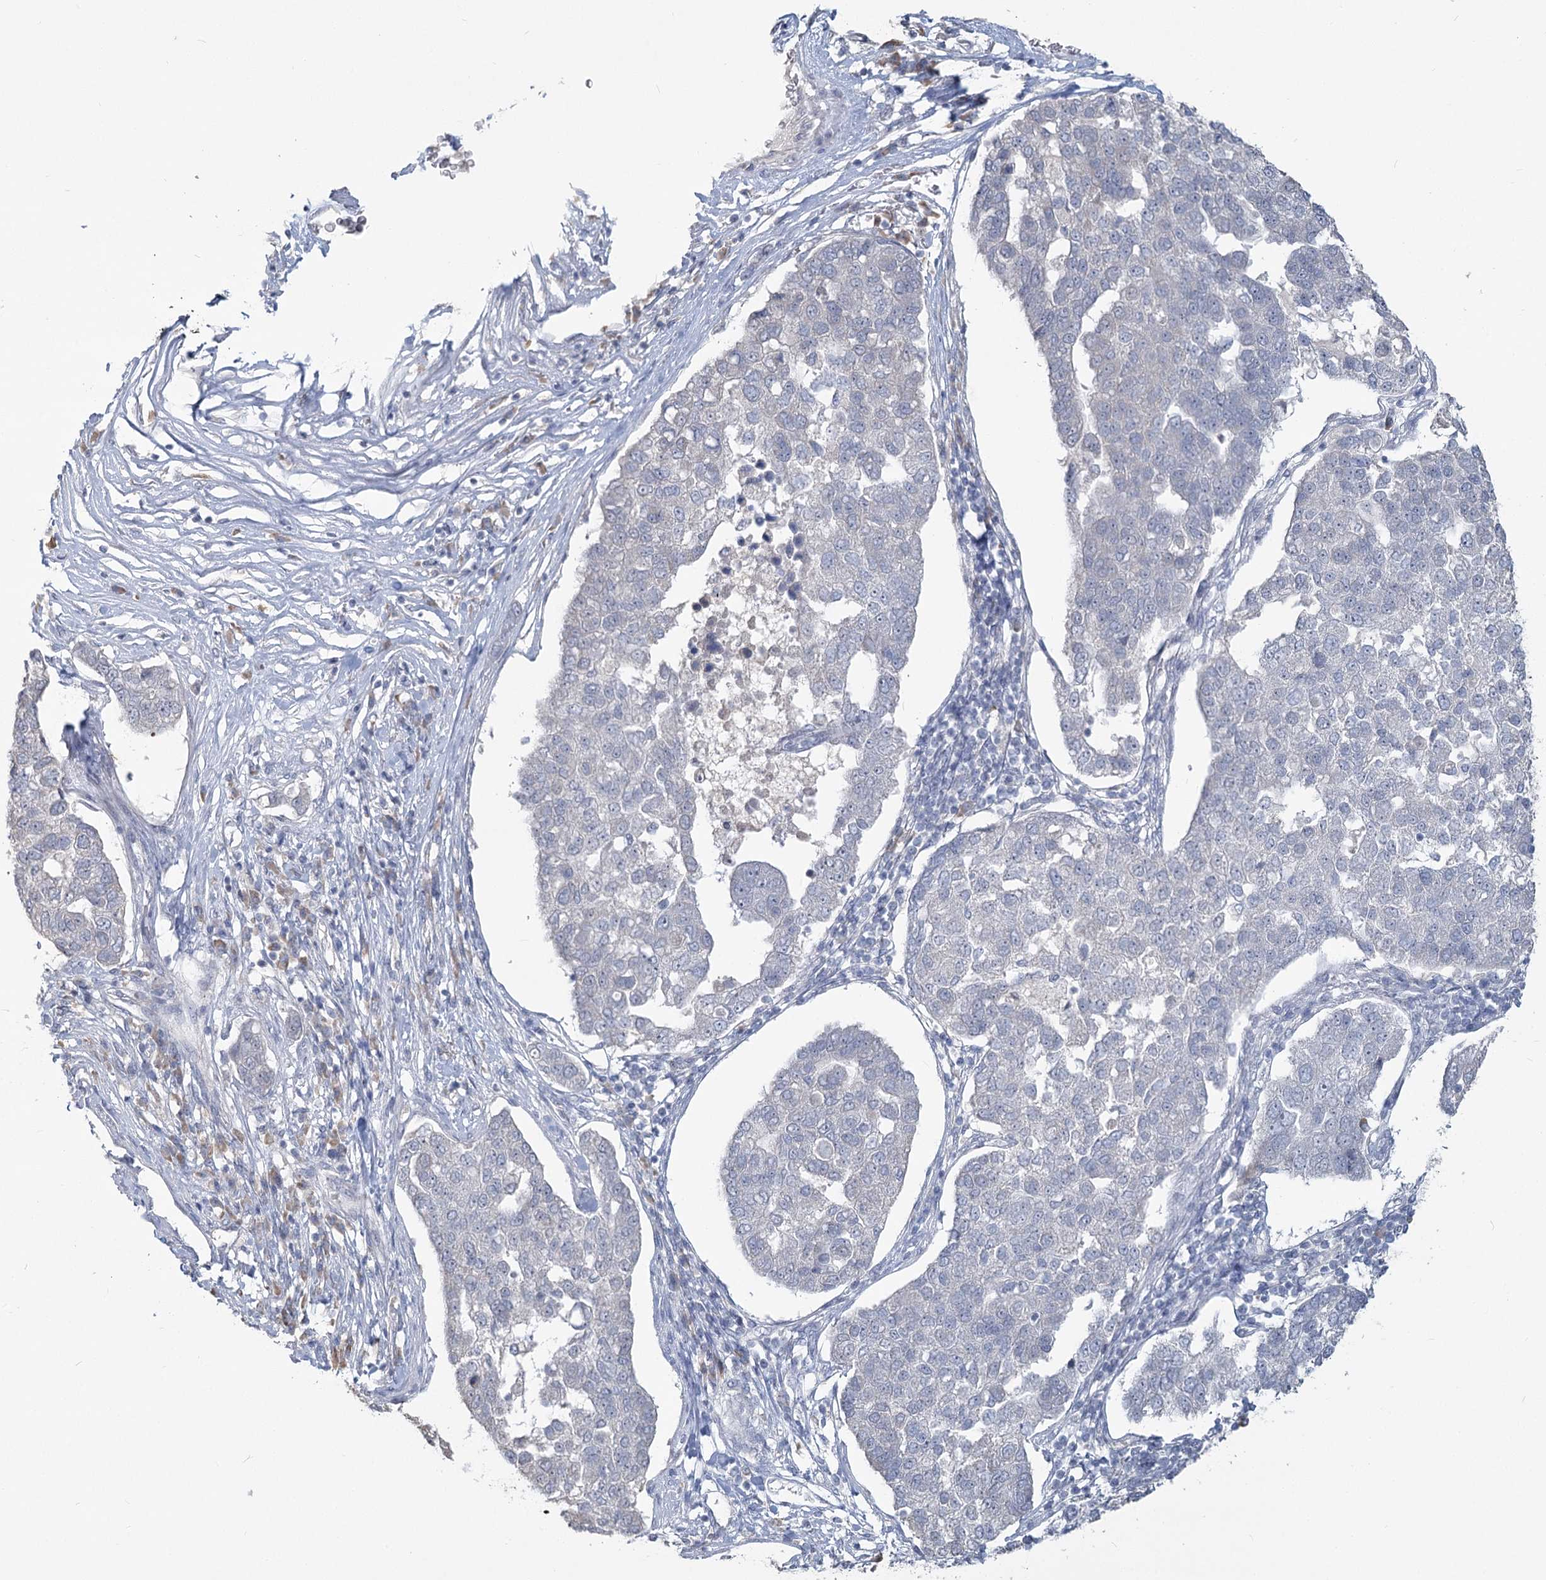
{"staining": {"intensity": "negative", "quantity": "none", "location": "none"}, "tissue": "pancreatic cancer", "cell_type": "Tumor cells", "image_type": "cancer", "snomed": [{"axis": "morphology", "description": "Adenocarcinoma, NOS"}, {"axis": "topography", "description": "Pancreas"}], "caption": "High magnification brightfield microscopy of pancreatic cancer (adenocarcinoma) stained with DAB (brown) and counterstained with hematoxylin (blue): tumor cells show no significant staining. The staining was performed using DAB to visualize the protein expression in brown, while the nuclei were stained in blue with hematoxylin (Magnification: 20x).", "gene": "SLC9A3", "patient": {"sex": "female", "age": 61}}